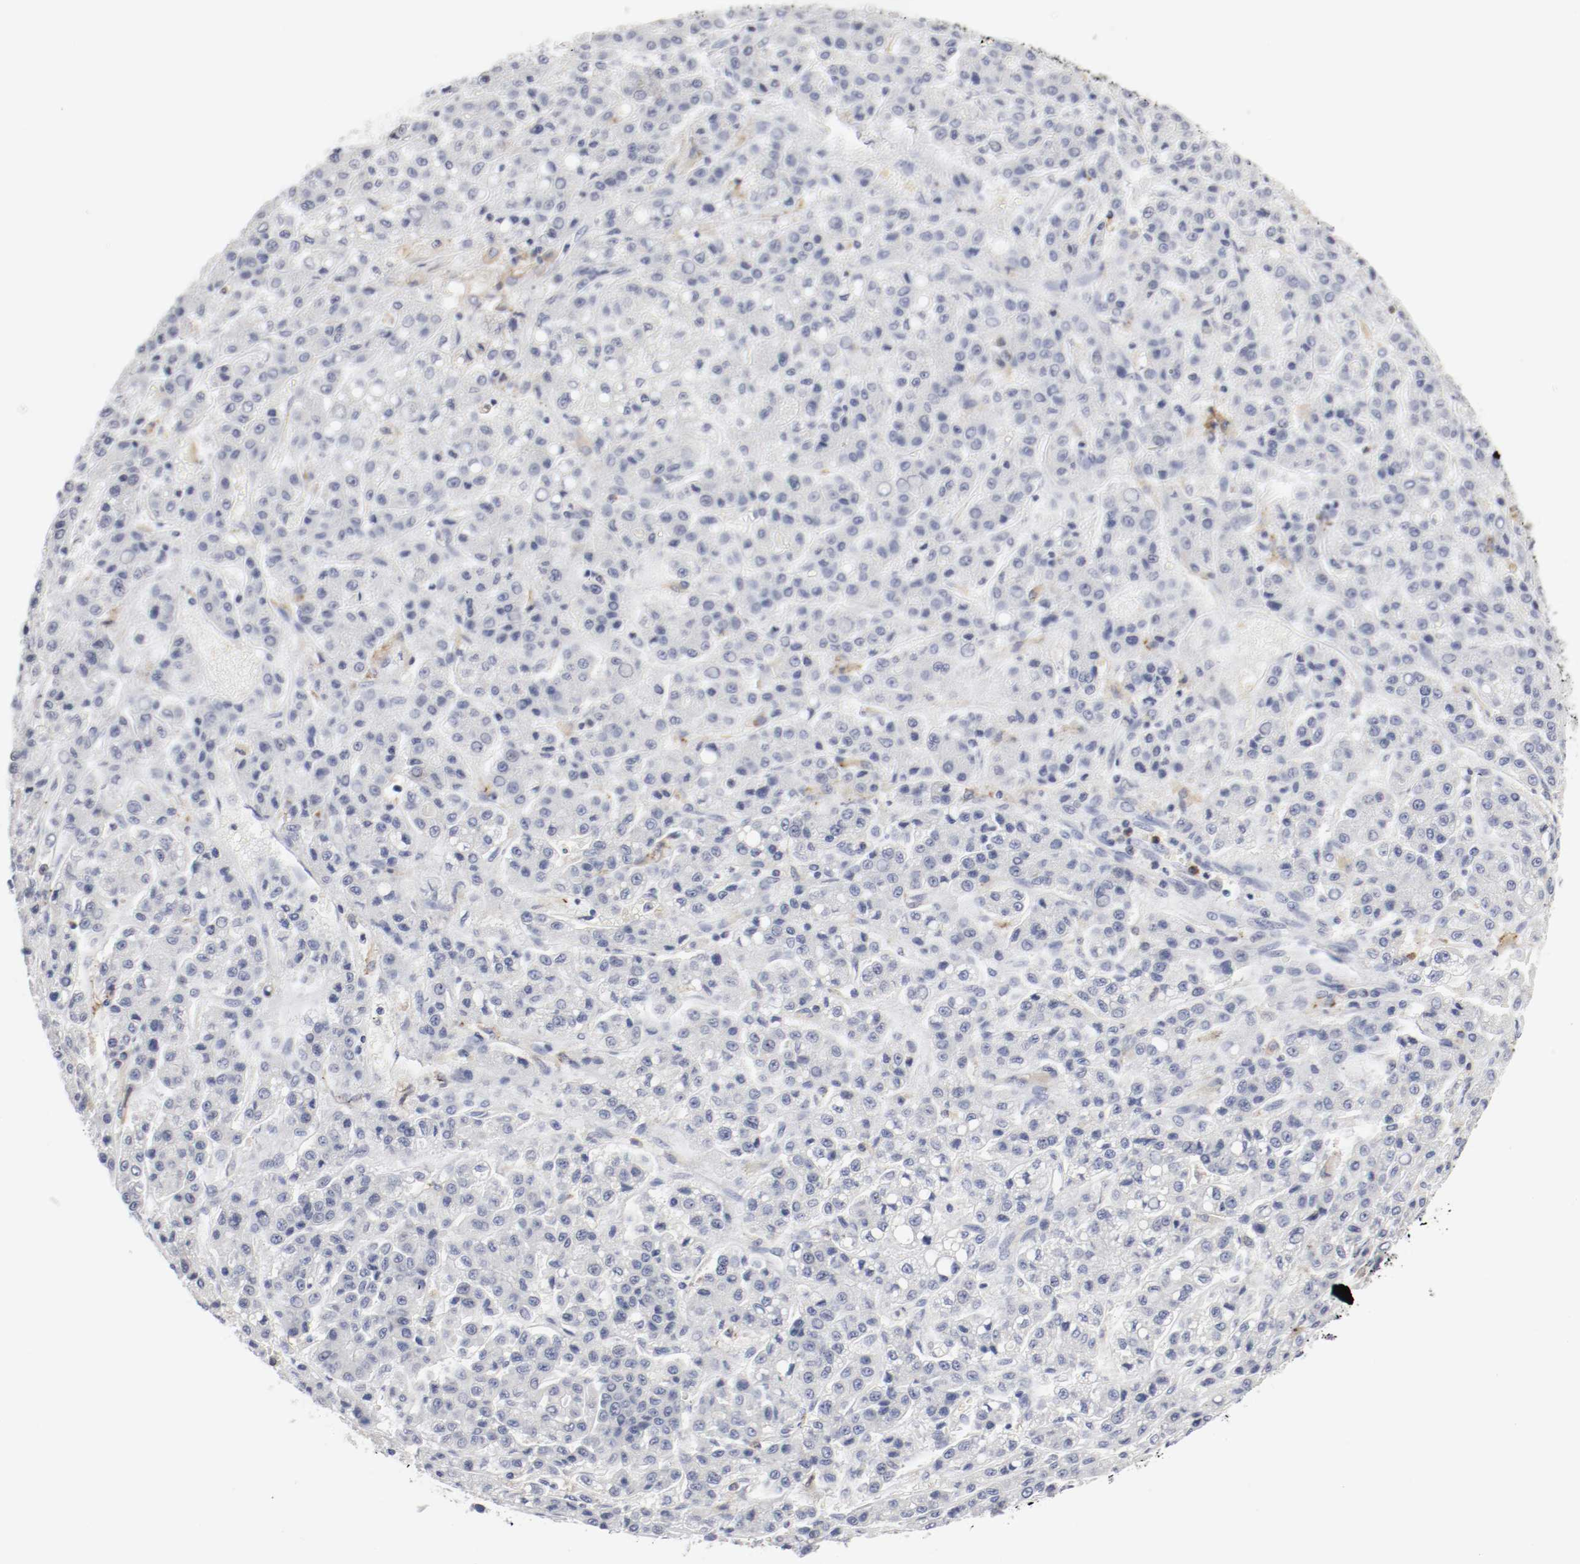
{"staining": {"intensity": "negative", "quantity": "none", "location": "none"}, "tissue": "liver cancer", "cell_type": "Tumor cells", "image_type": "cancer", "snomed": [{"axis": "morphology", "description": "Carcinoma, Hepatocellular, NOS"}, {"axis": "topography", "description": "Liver"}], "caption": "High magnification brightfield microscopy of liver hepatocellular carcinoma stained with DAB (brown) and counterstained with hematoxylin (blue): tumor cells show no significant positivity.", "gene": "ITGAX", "patient": {"sex": "male", "age": 70}}